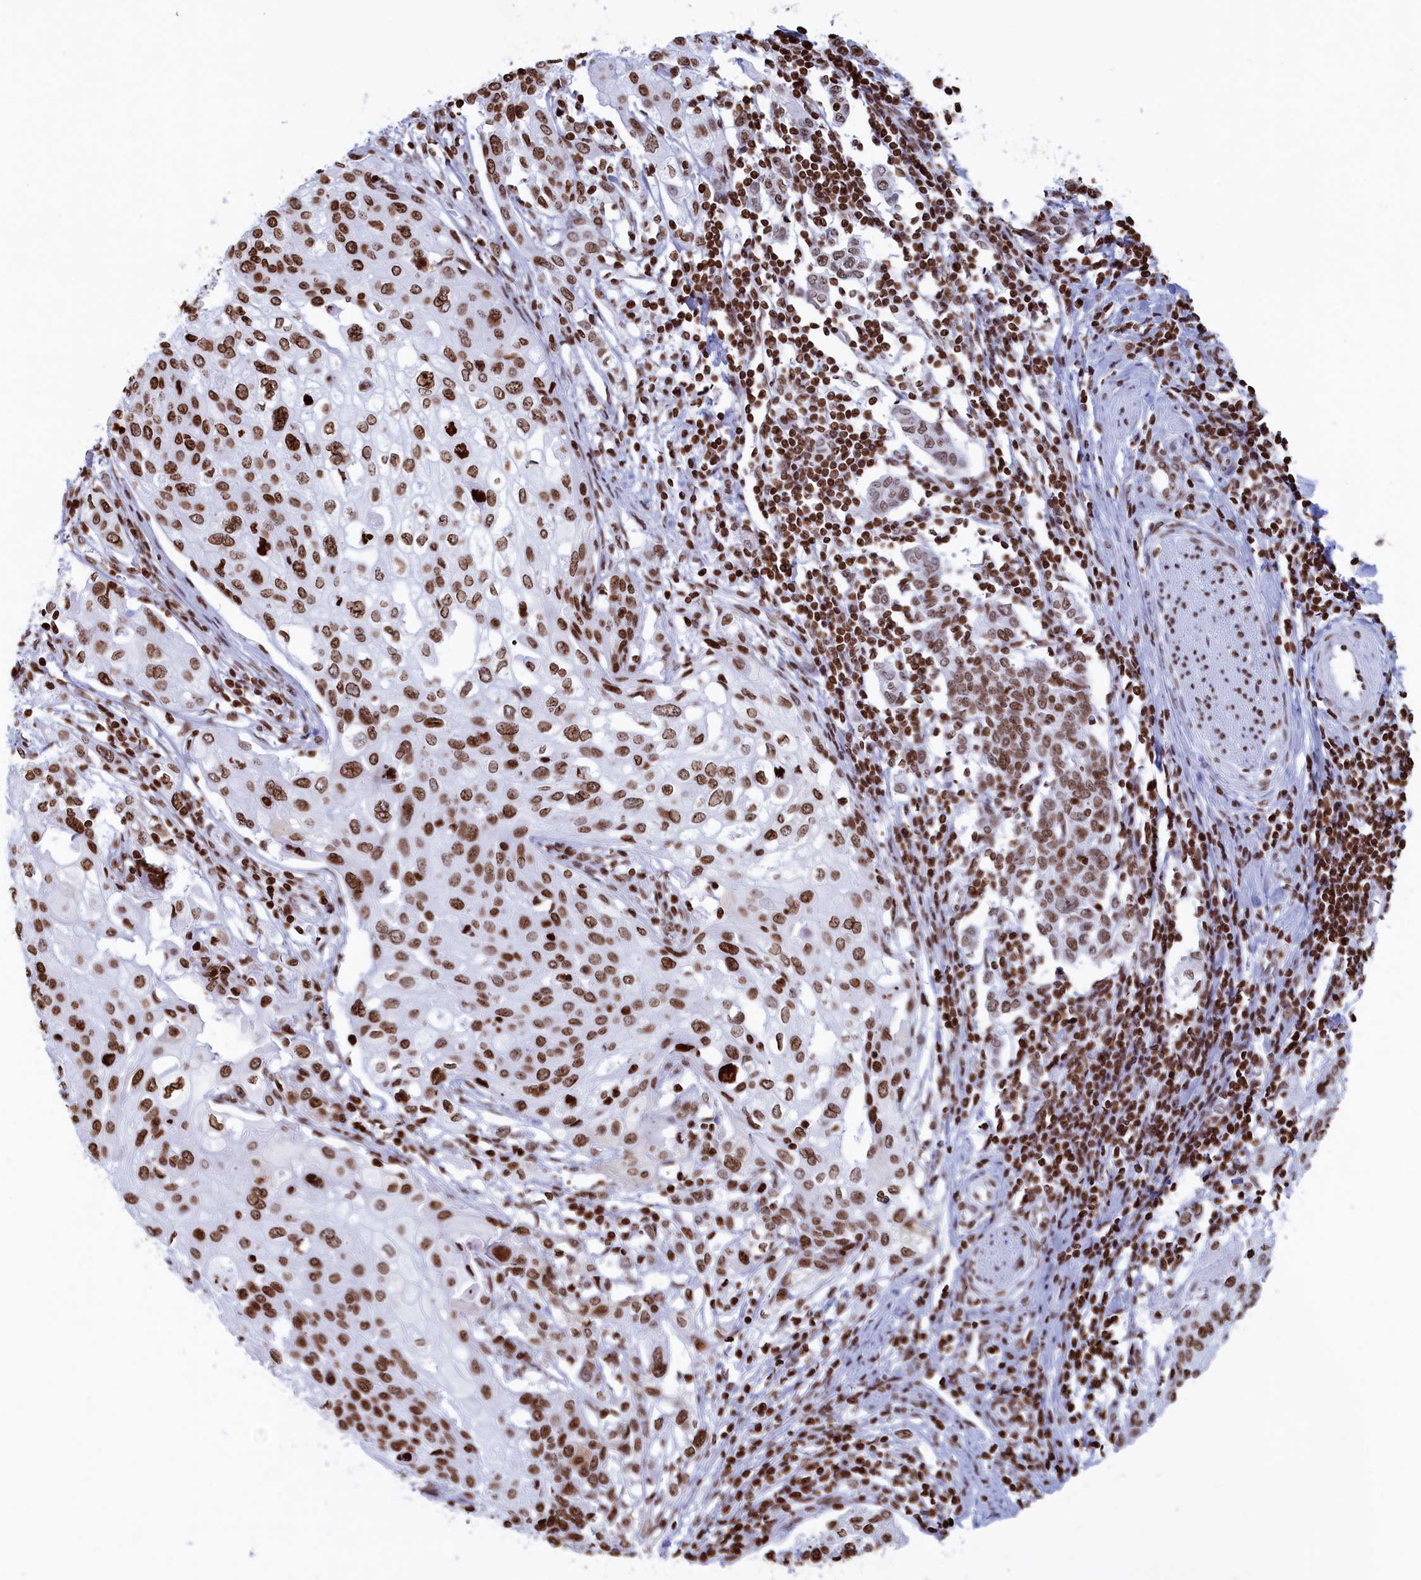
{"staining": {"intensity": "strong", "quantity": ">75%", "location": "nuclear"}, "tissue": "cervical cancer", "cell_type": "Tumor cells", "image_type": "cancer", "snomed": [{"axis": "morphology", "description": "Squamous cell carcinoma, NOS"}, {"axis": "topography", "description": "Cervix"}], "caption": "Protein staining by IHC displays strong nuclear positivity in approximately >75% of tumor cells in cervical squamous cell carcinoma.", "gene": "APOBEC3A", "patient": {"sex": "female", "age": 44}}